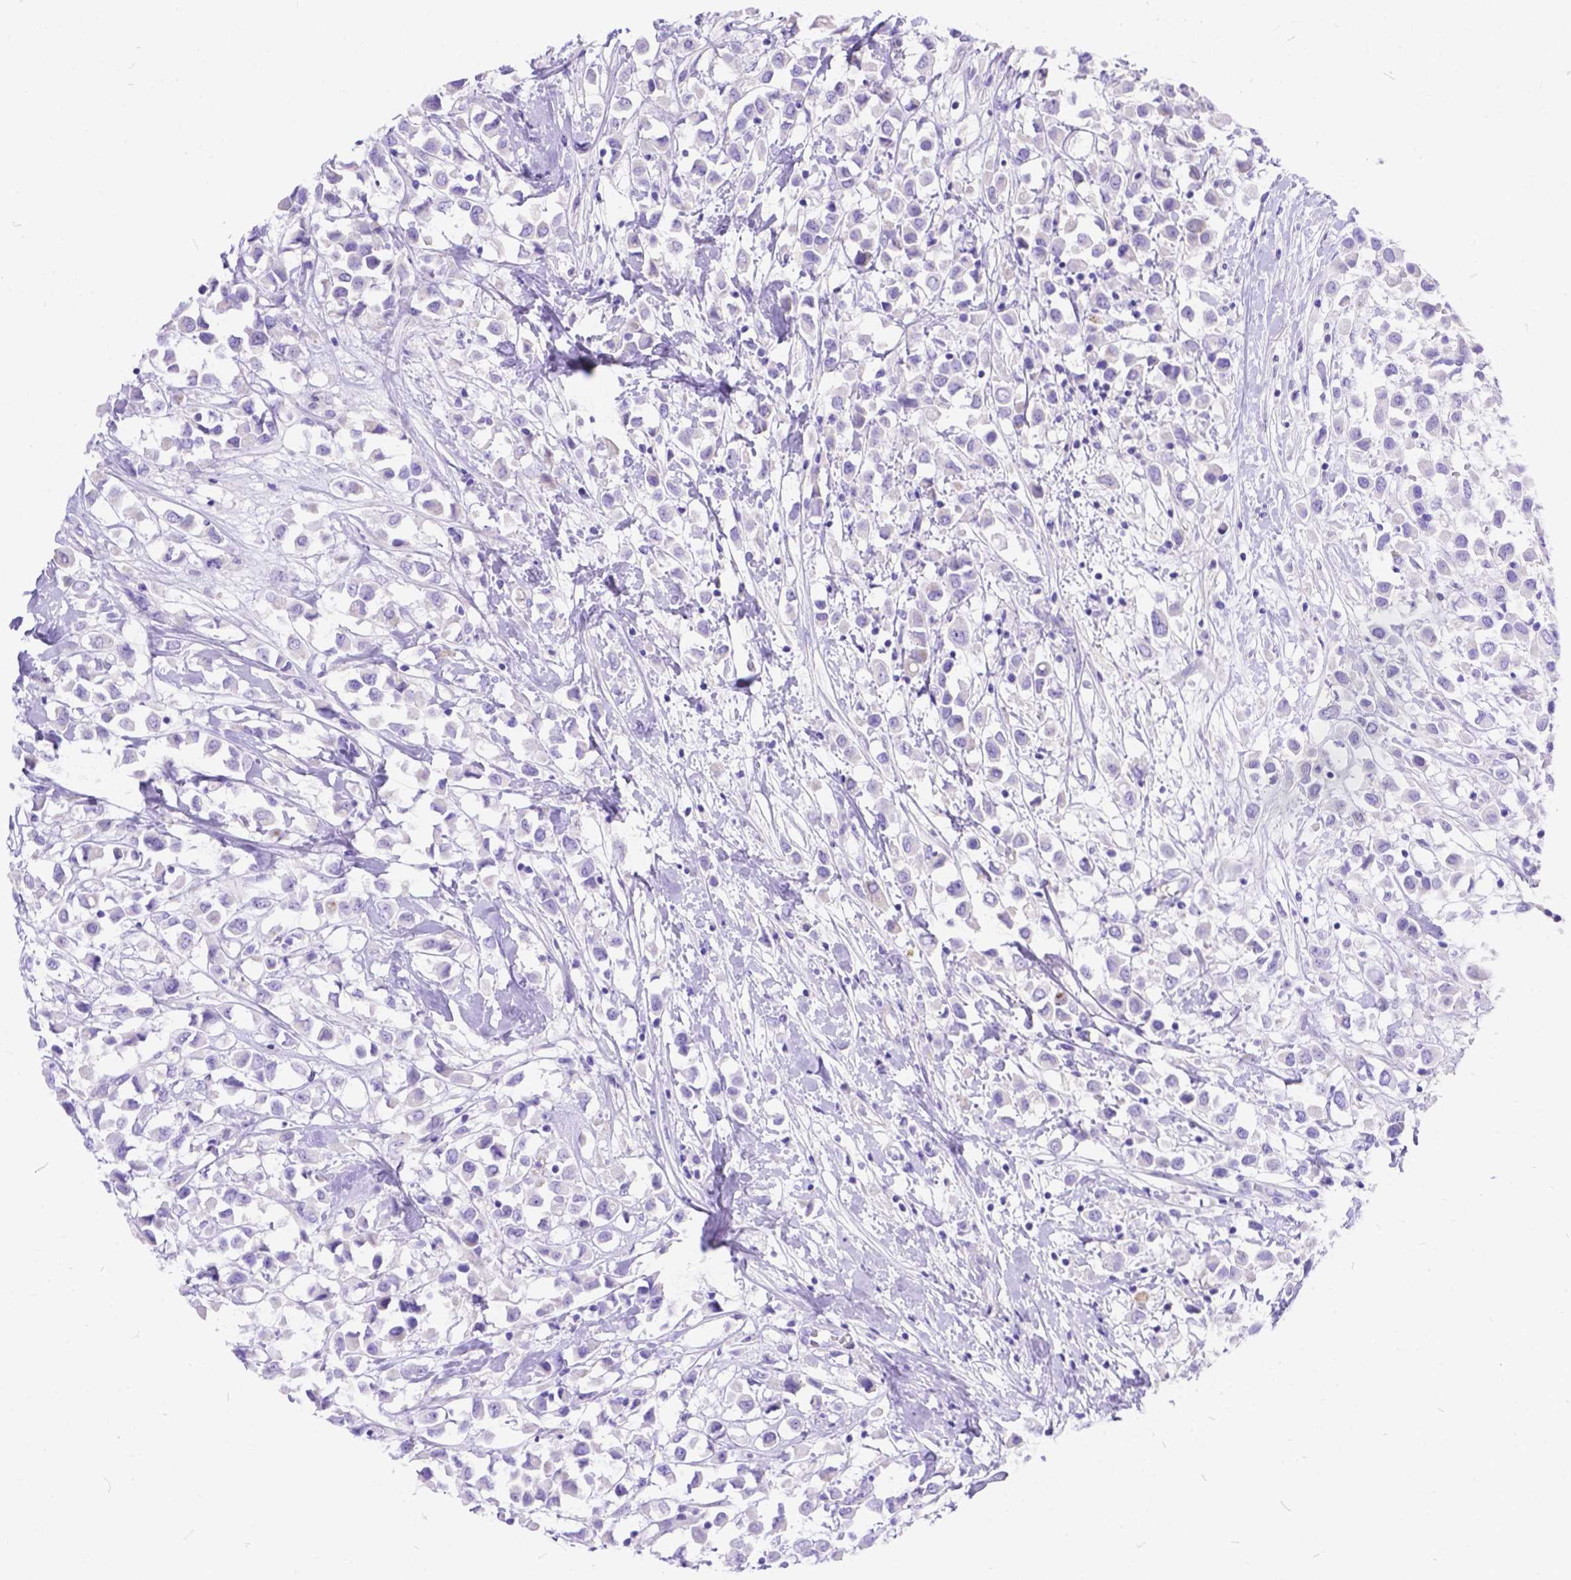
{"staining": {"intensity": "negative", "quantity": "none", "location": "none"}, "tissue": "breast cancer", "cell_type": "Tumor cells", "image_type": "cancer", "snomed": [{"axis": "morphology", "description": "Duct carcinoma"}, {"axis": "topography", "description": "Breast"}], "caption": "Tumor cells are negative for brown protein staining in infiltrating ductal carcinoma (breast).", "gene": "KLHL10", "patient": {"sex": "female", "age": 61}}